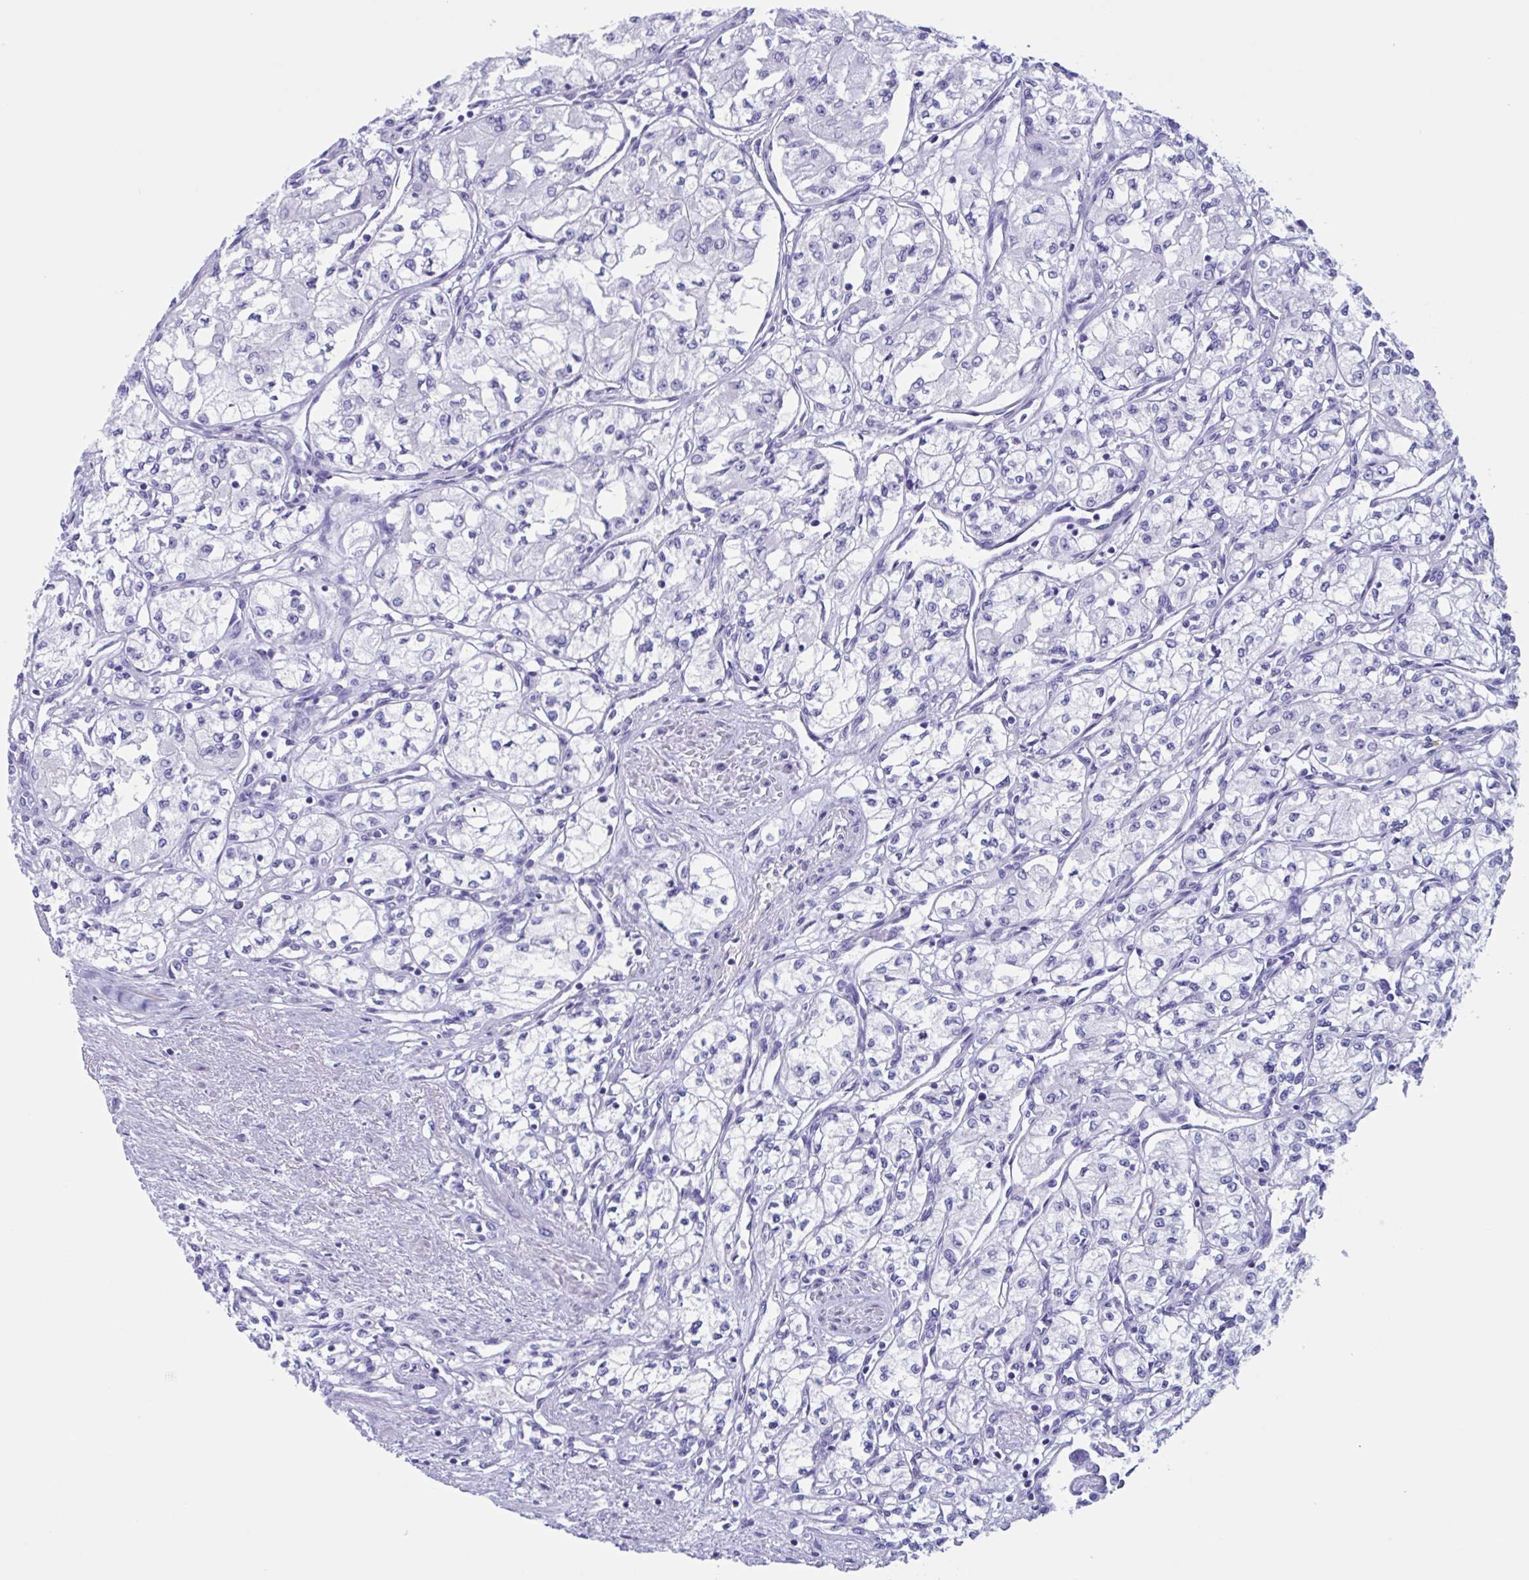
{"staining": {"intensity": "negative", "quantity": "none", "location": "none"}, "tissue": "renal cancer", "cell_type": "Tumor cells", "image_type": "cancer", "snomed": [{"axis": "morphology", "description": "Adenocarcinoma, NOS"}, {"axis": "topography", "description": "Kidney"}], "caption": "This is a photomicrograph of IHC staining of renal cancer, which shows no staining in tumor cells.", "gene": "ZNF850", "patient": {"sex": "male", "age": 59}}